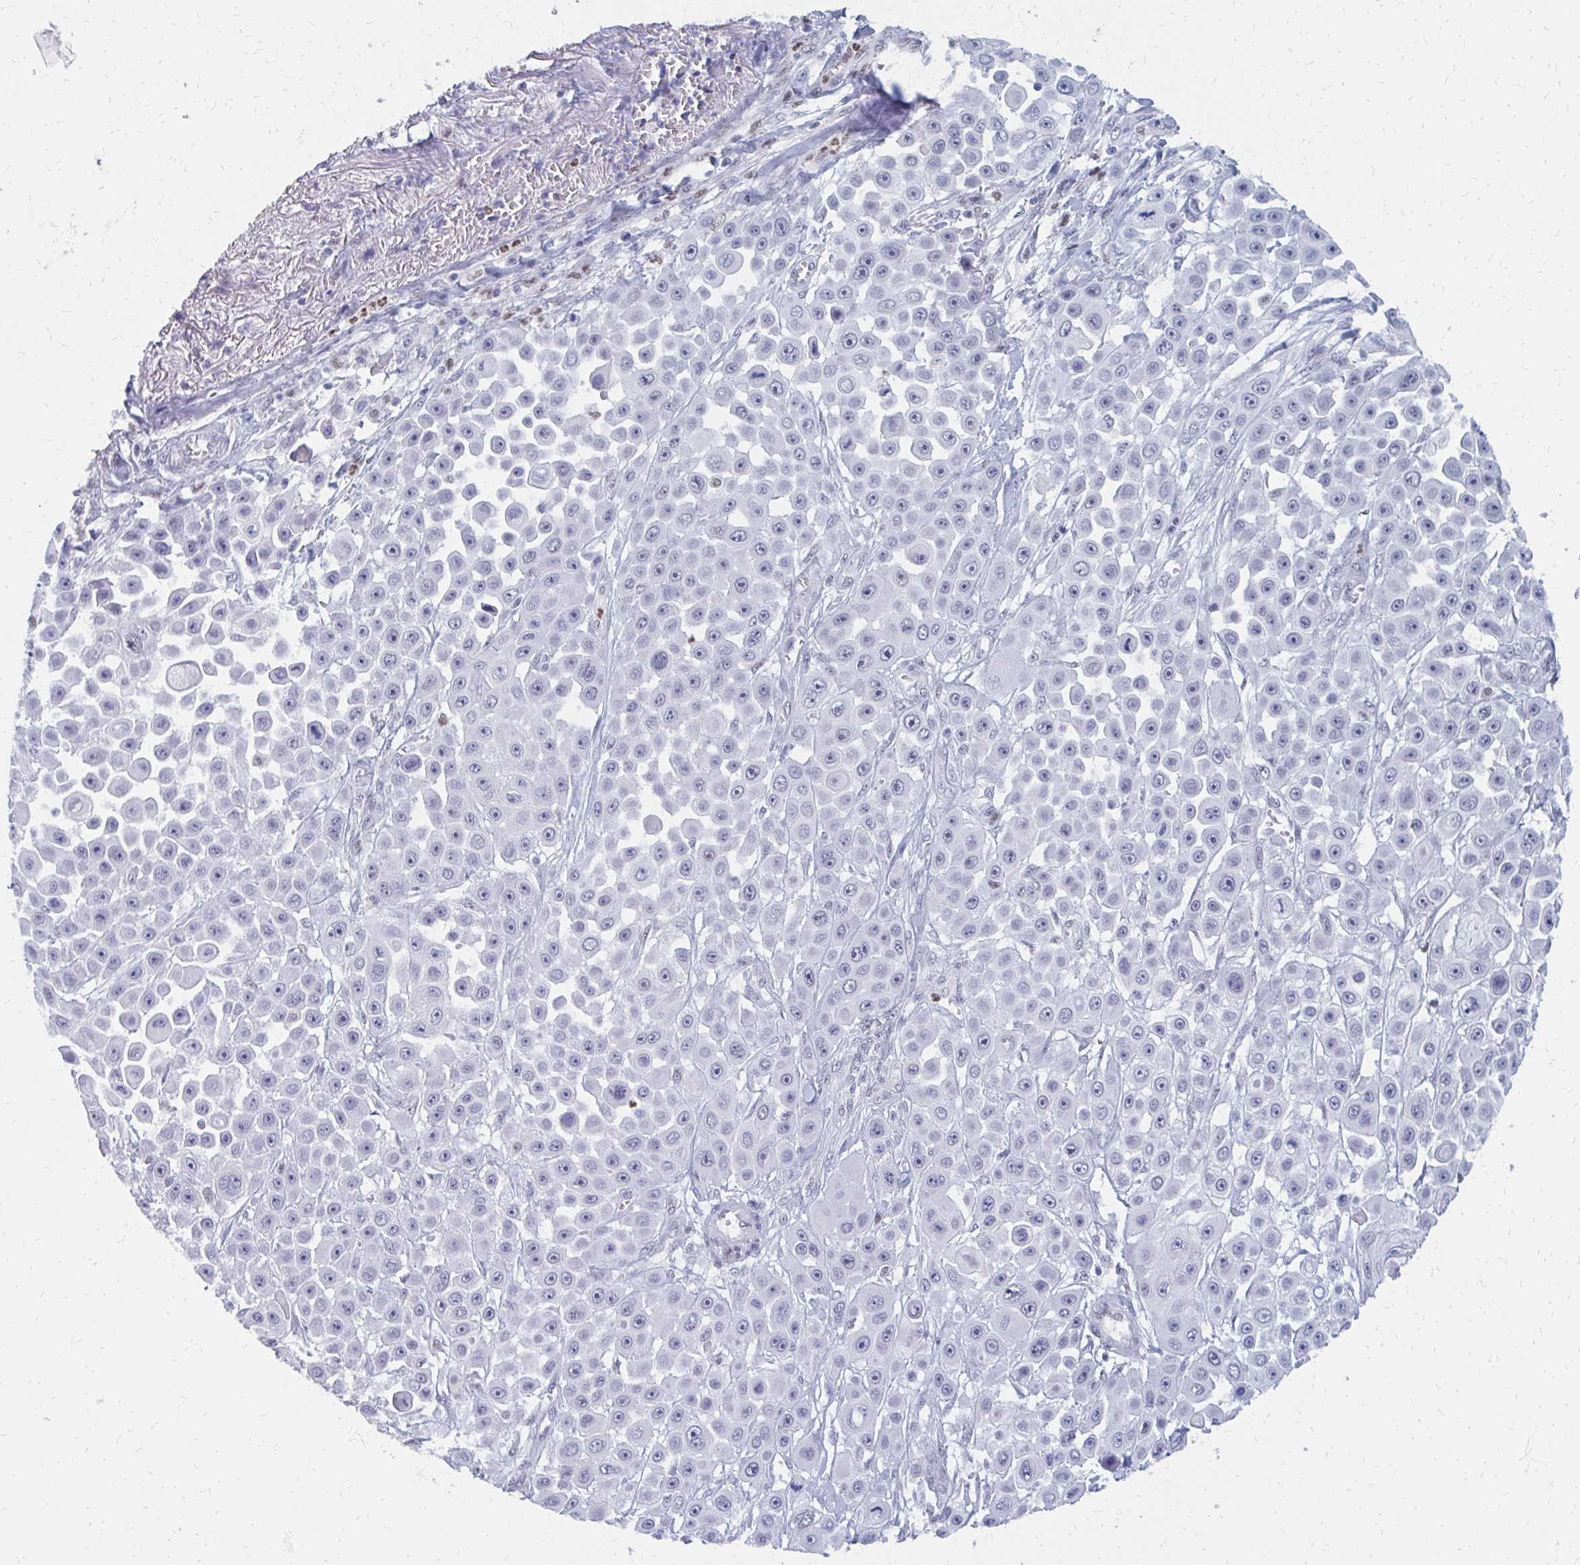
{"staining": {"intensity": "negative", "quantity": "none", "location": "none"}, "tissue": "skin cancer", "cell_type": "Tumor cells", "image_type": "cancer", "snomed": [{"axis": "morphology", "description": "Squamous cell carcinoma, NOS"}, {"axis": "topography", "description": "Skin"}], "caption": "Tumor cells show no significant protein positivity in squamous cell carcinoma (skin).", "gene": "PLK3", "patient": {"sex": "male", "age": 67}}